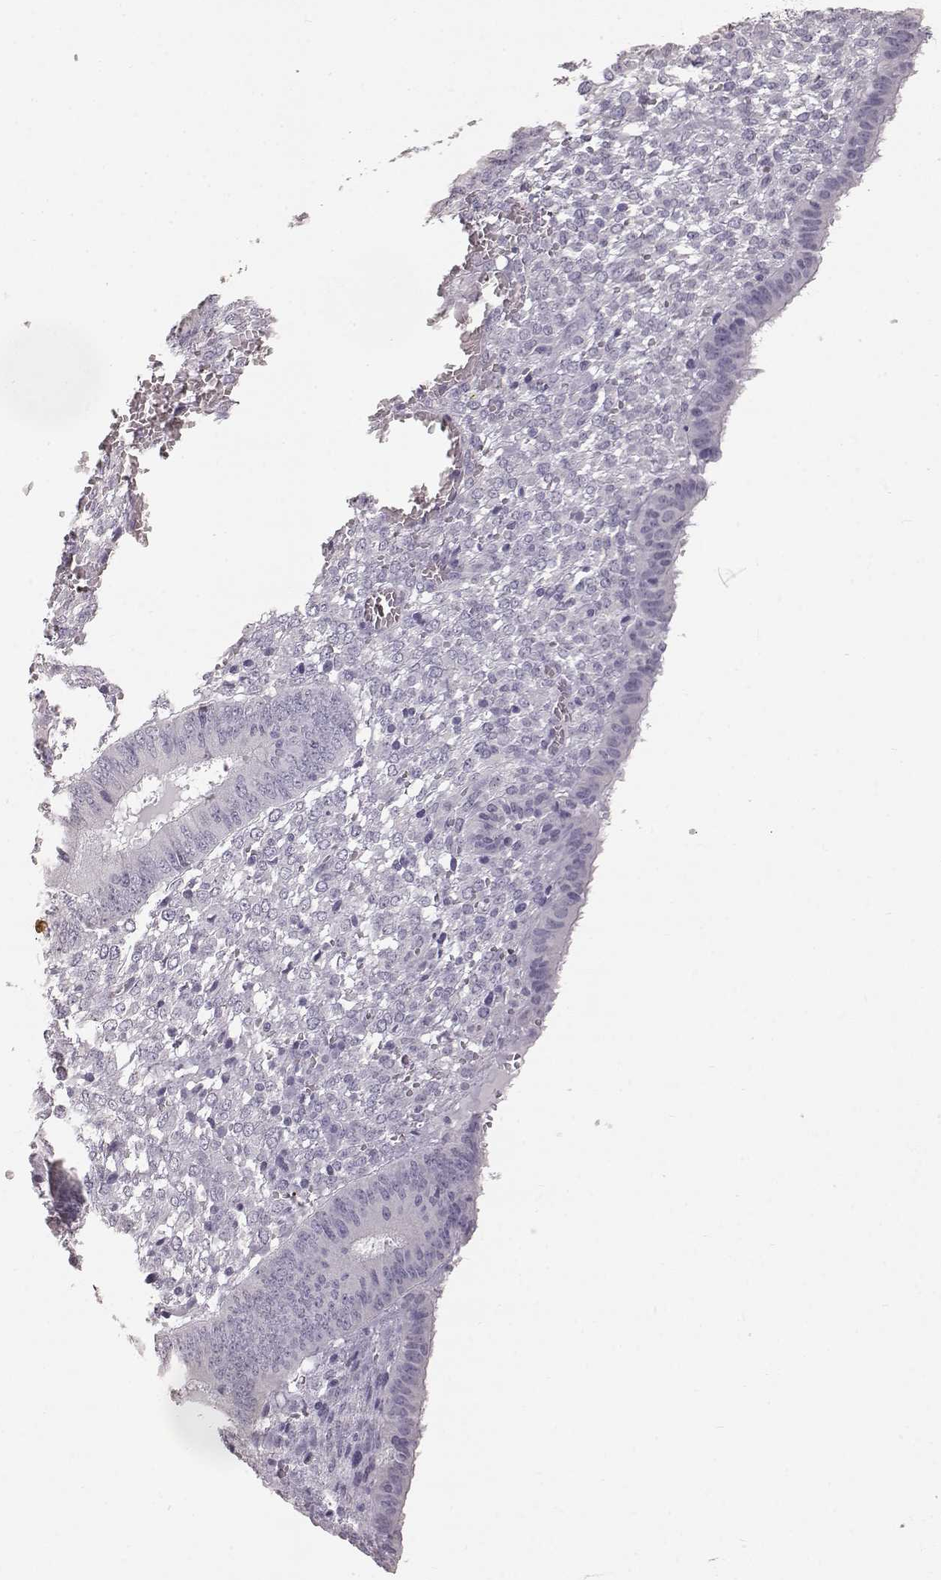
{"staining": {"intensity": "negative", "quantity": "none", "location": "none"}, "tissue": "endometrium", "cell_type": "Cells in endometrial stroma", "image_type": "normal", "snomed": [{"axis": "morphology", "description": "Normal tissue, NOS"}, {"axis": "topography", "description": "Endometrium"}], "caption": "IHC image of normal endometrium: endometrium stained with DAB (3,3'-diaminobenzidine) demonstrates no significant protein positivity in cells in endometrial stroma.", "gene": "KRT31", "patient": {"sex": "female", "age": 42}}